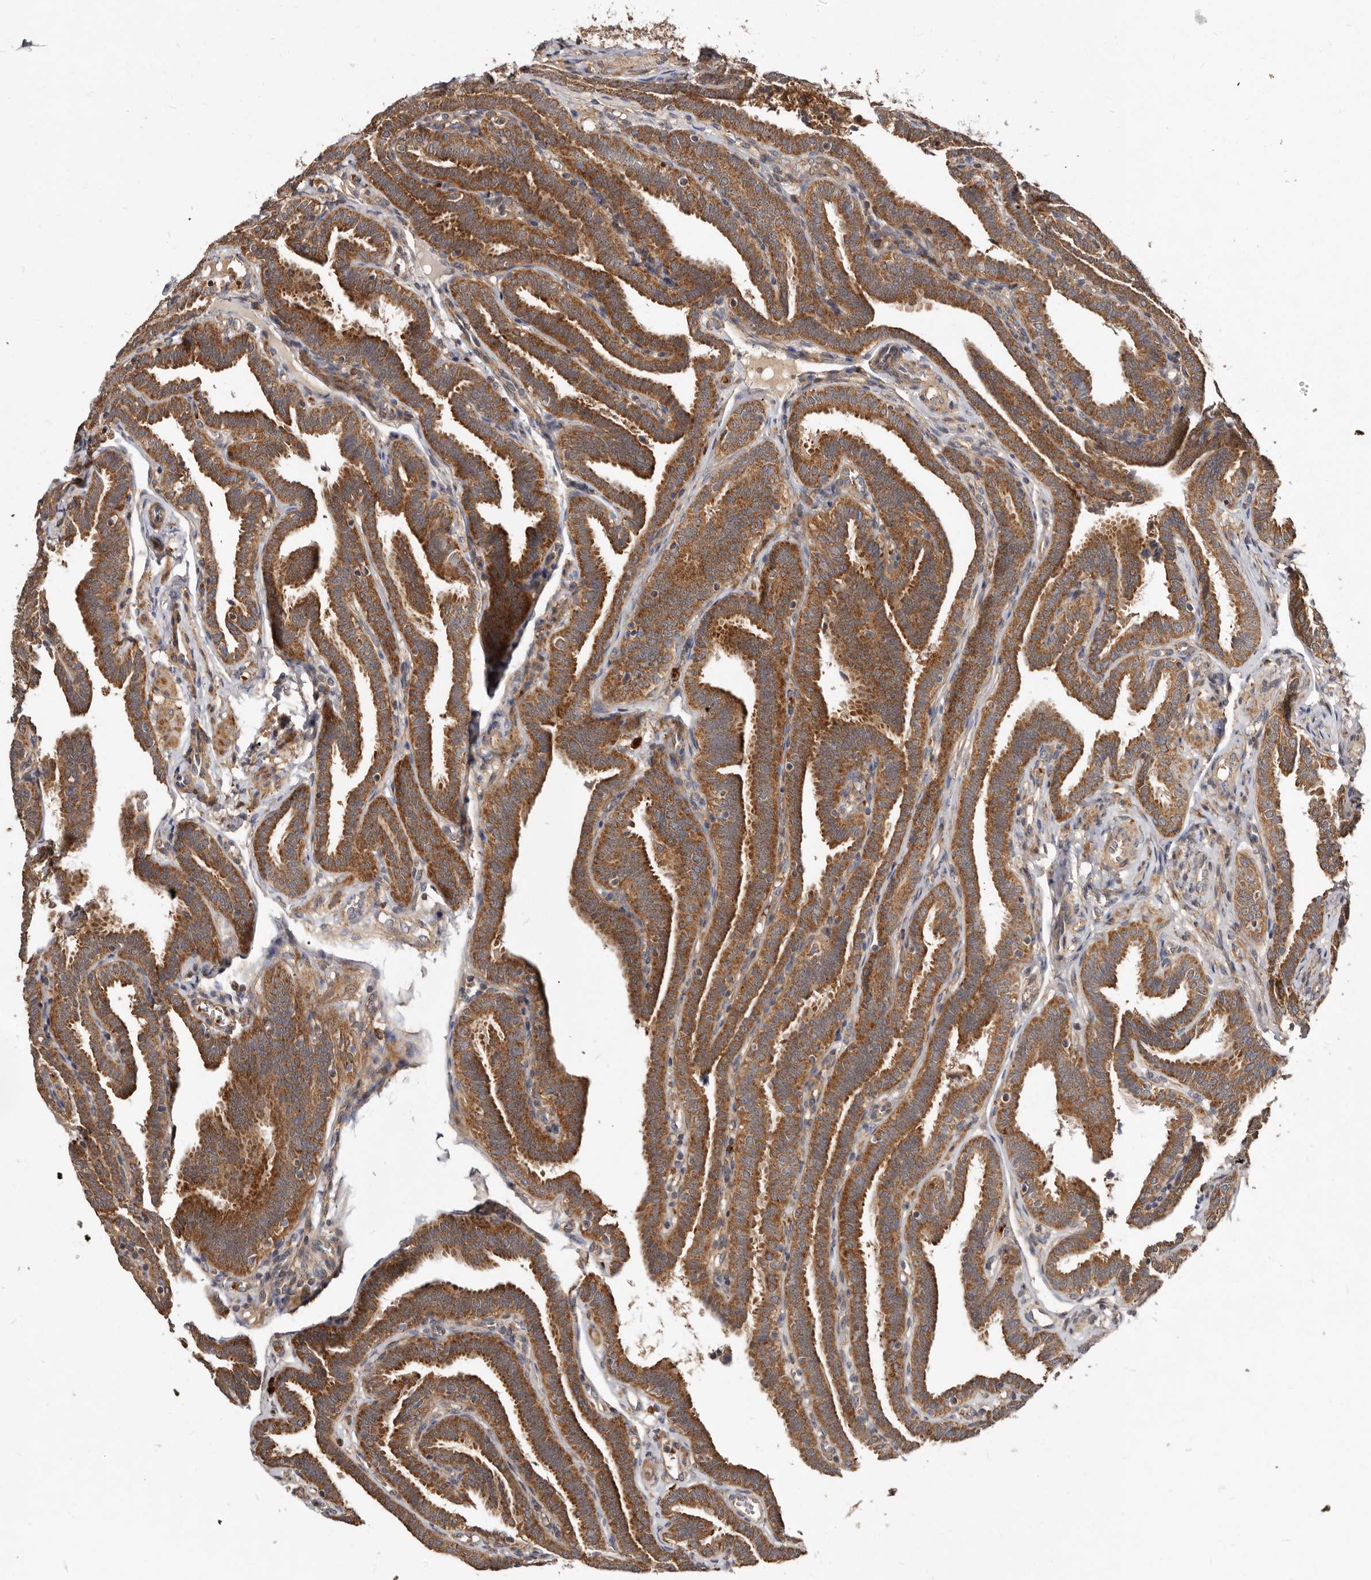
{"staining": {"intensity": "moderate", "quantity": ">75%", "location": "cytoplasmic/membranous"}, "tissue": "fallopian tube", "cell_type": "Glandular cells", "image_type": "normal", "snomed": [{"axis": "morphology", "description": "Normal tissue, NOS"}, {"axis": "topography", "description": "Fallopian tube"}], "caption": "Immunohistochemistry (IHC) photomicrograph of unremarkable fallopian tube: human fallopian tube stained using IHC shows medium levels of moderate protein expression localized specifically in the cytoplasmic/membranous of glandular cells, appearing as a cytoplasmic/membranous brown color.", "gene": "GOT1L1", "patient": {"sex": "female", "age": 39}}